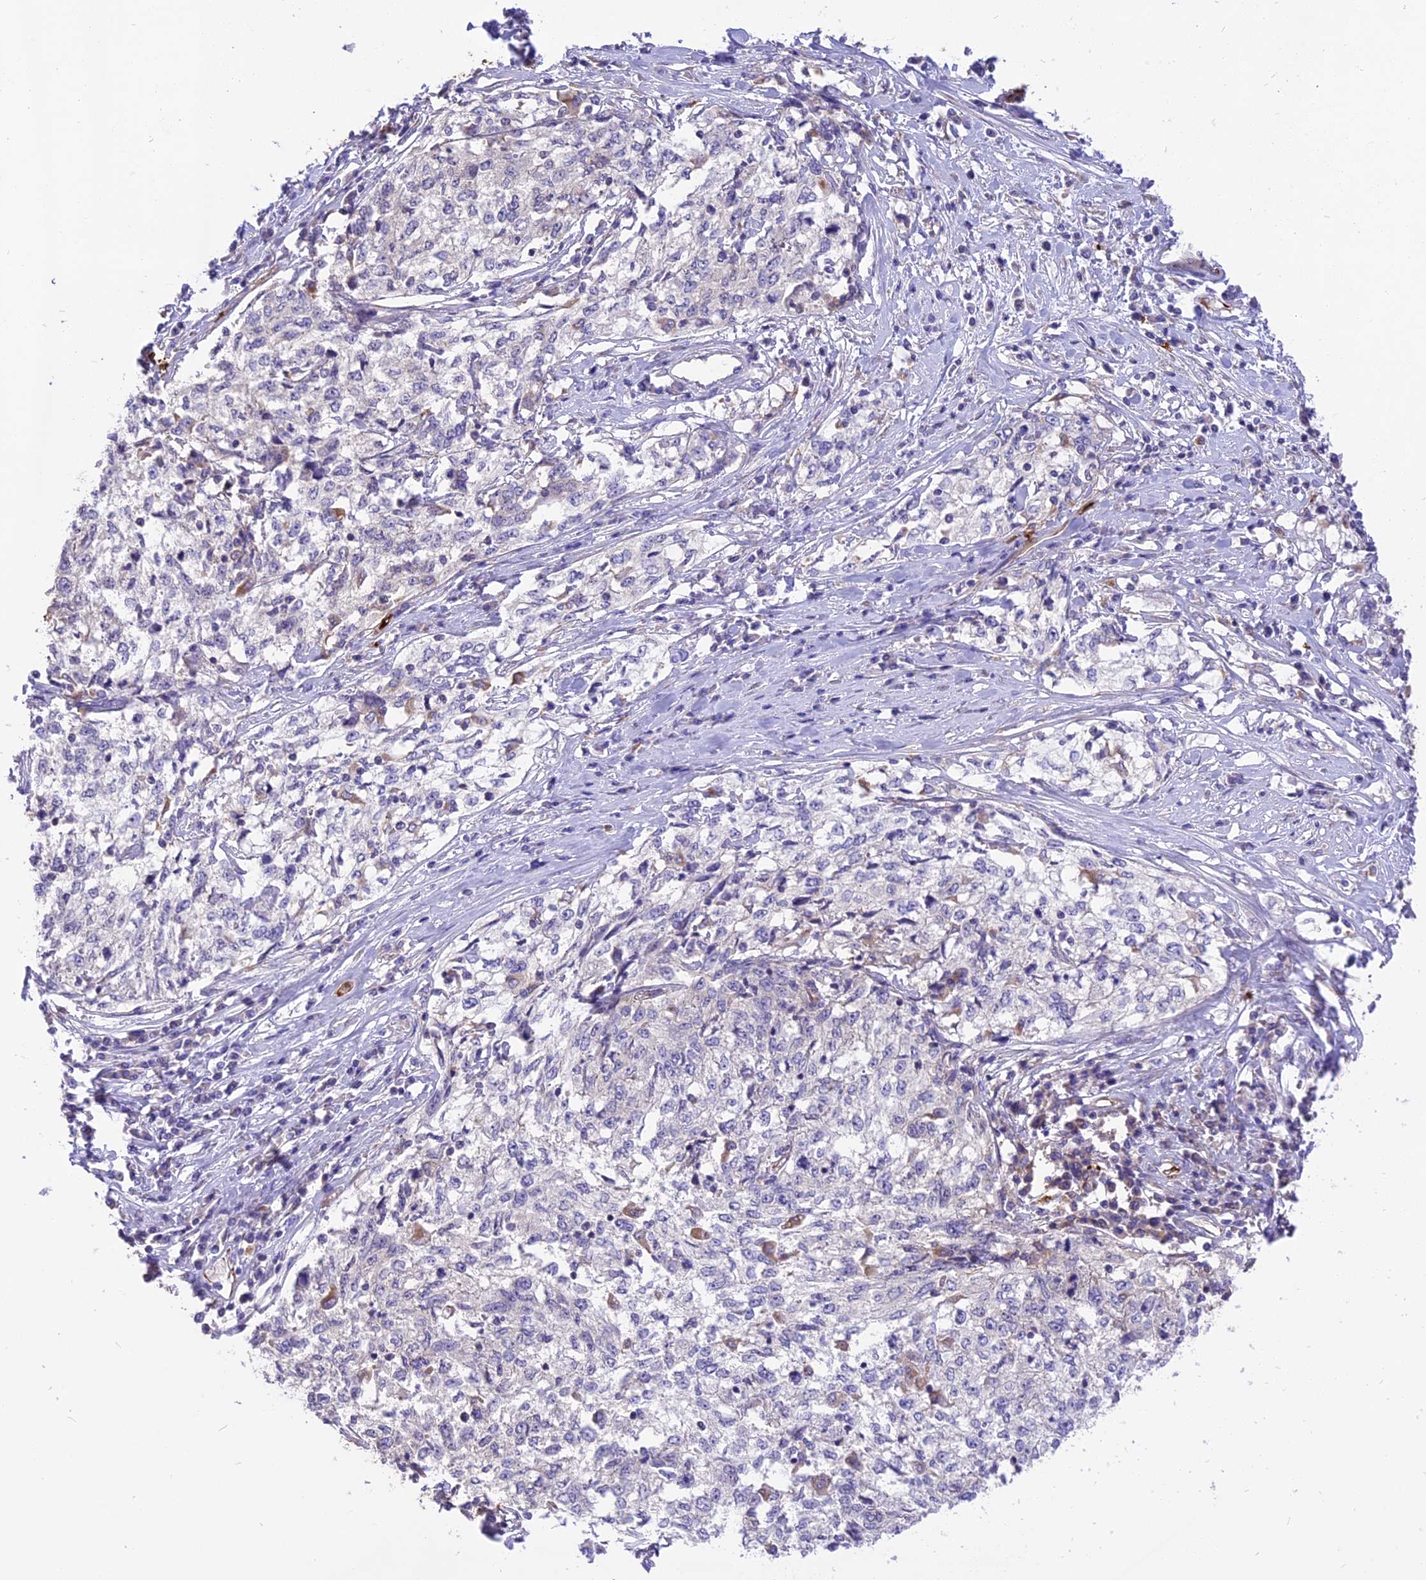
{"staining": {"intensity": "negative", "quantity": "none", "location": "none"}, "tissue": "cervical cancer", "cell_type": "Tumor cells", "image_type": "cancer", "snomed": [{"axis": "morphology", "description": "Squamous cell carcinoma, NOS"}, {"axis": "topography", "description": "Cervix"}], "caption": "Protein analysis of cervical cancer demonstrates no significant expression in tumor cells.", "gene": "TTC4", "patient": {"sex": "female", "age": 57}}